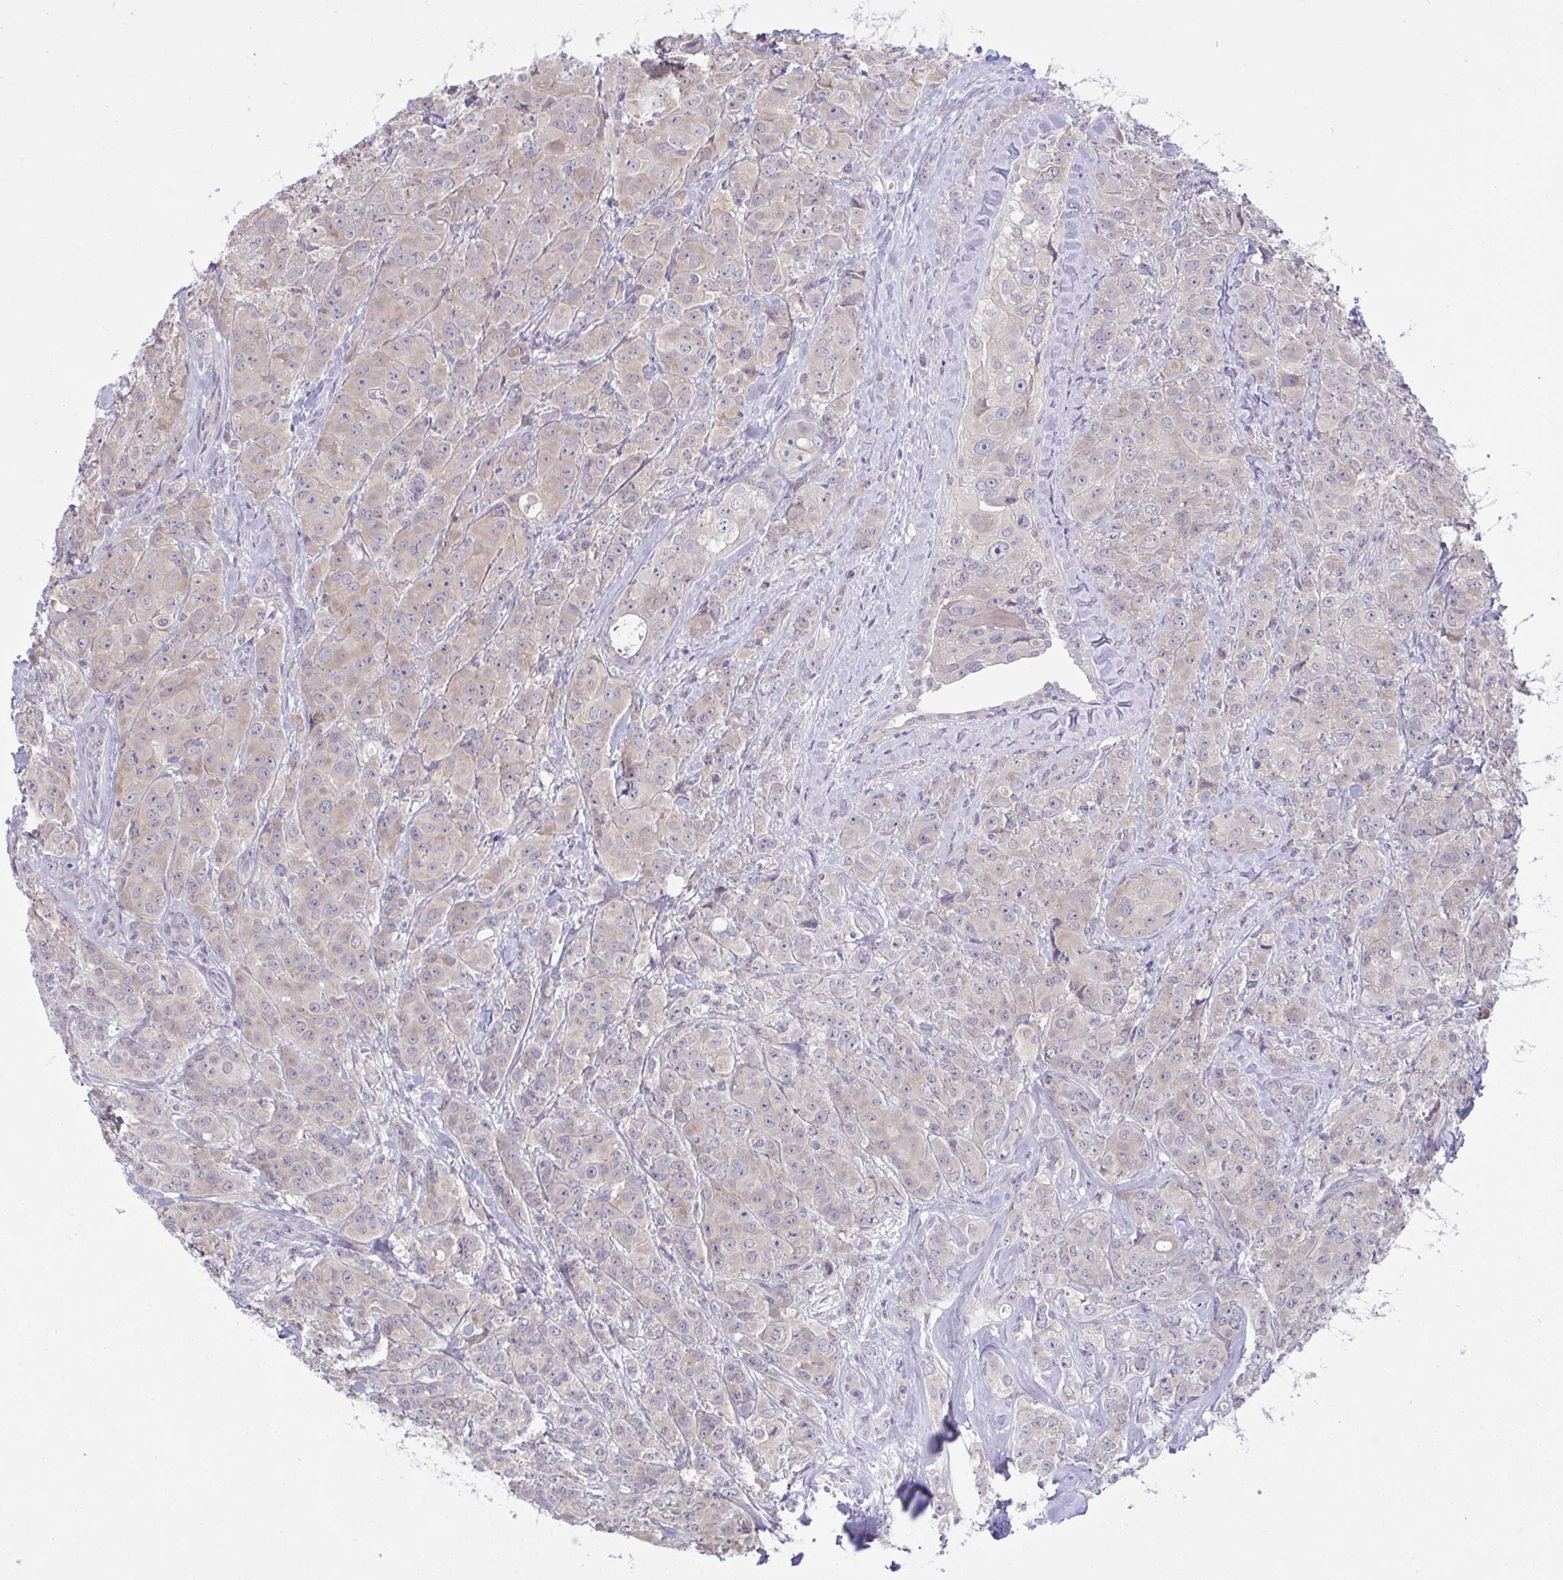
{"staining": {"intensity": "weak", "quantity": "25%-75%", "location": "cytoplasmic/membranous"}, "tissue": "breast cancer", "cell_type": "Tumor cells", "image_type": "cancer", "snomed": [{"axis": "morphology", "description": "Normal tissue, NOS"}, {"axis": "morphology", "description": "Duct carcinoma"}, {"axis": "topography", "description": "Breast"}], "caption": "This histopathology image demonstrates immunohistochemistry staining of human breast cancer, with low weak cytoplasmic/membranous positivity in approximately 25%-75% of tumor cells.", "gene": "TMEM41A", "patient": {"sex": "female", "age": 43}}